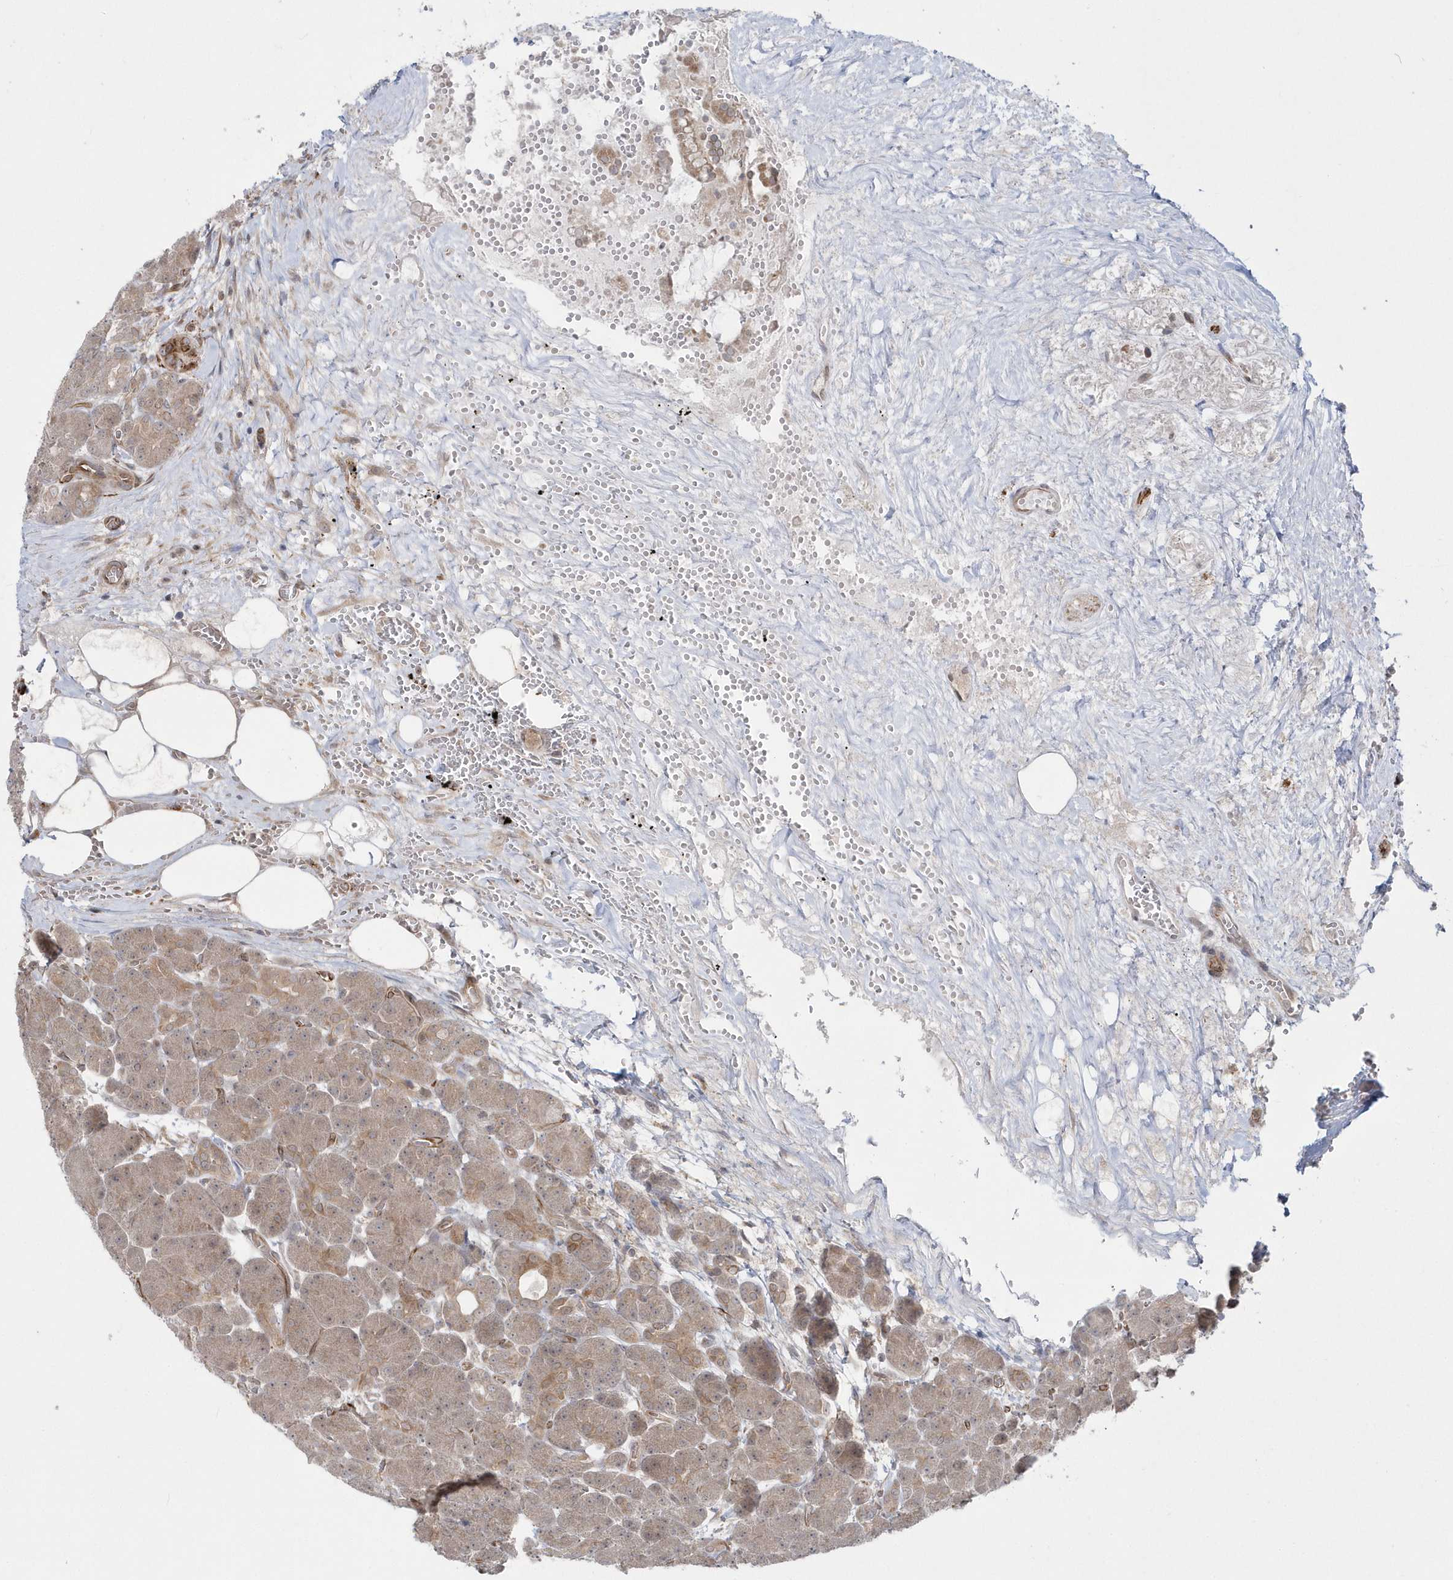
{"staining": {"intensity": "moderate", "quantity": ">75%", "location": "cytoplasmic/membranous"}, "tissue": "pancreas", "cell_type": "Exocrine glandular cells", "image_type": "normal", "snomed": [{"axis": "morphology", "description": "Normal tissue, NOS"}, {"axis": "topography", "description": "Pancreas"}], "caption": "IHC of normal human pancreas demonstrates medium levels of moderate cytoplasmic/membranous positivity in about >75% of exocrine glandular cells. The protein of interest is shown in brown color, while the nuclei are stained blue.", "gene": "DHX57", "patient": {"sex": "male", "age": 63}}